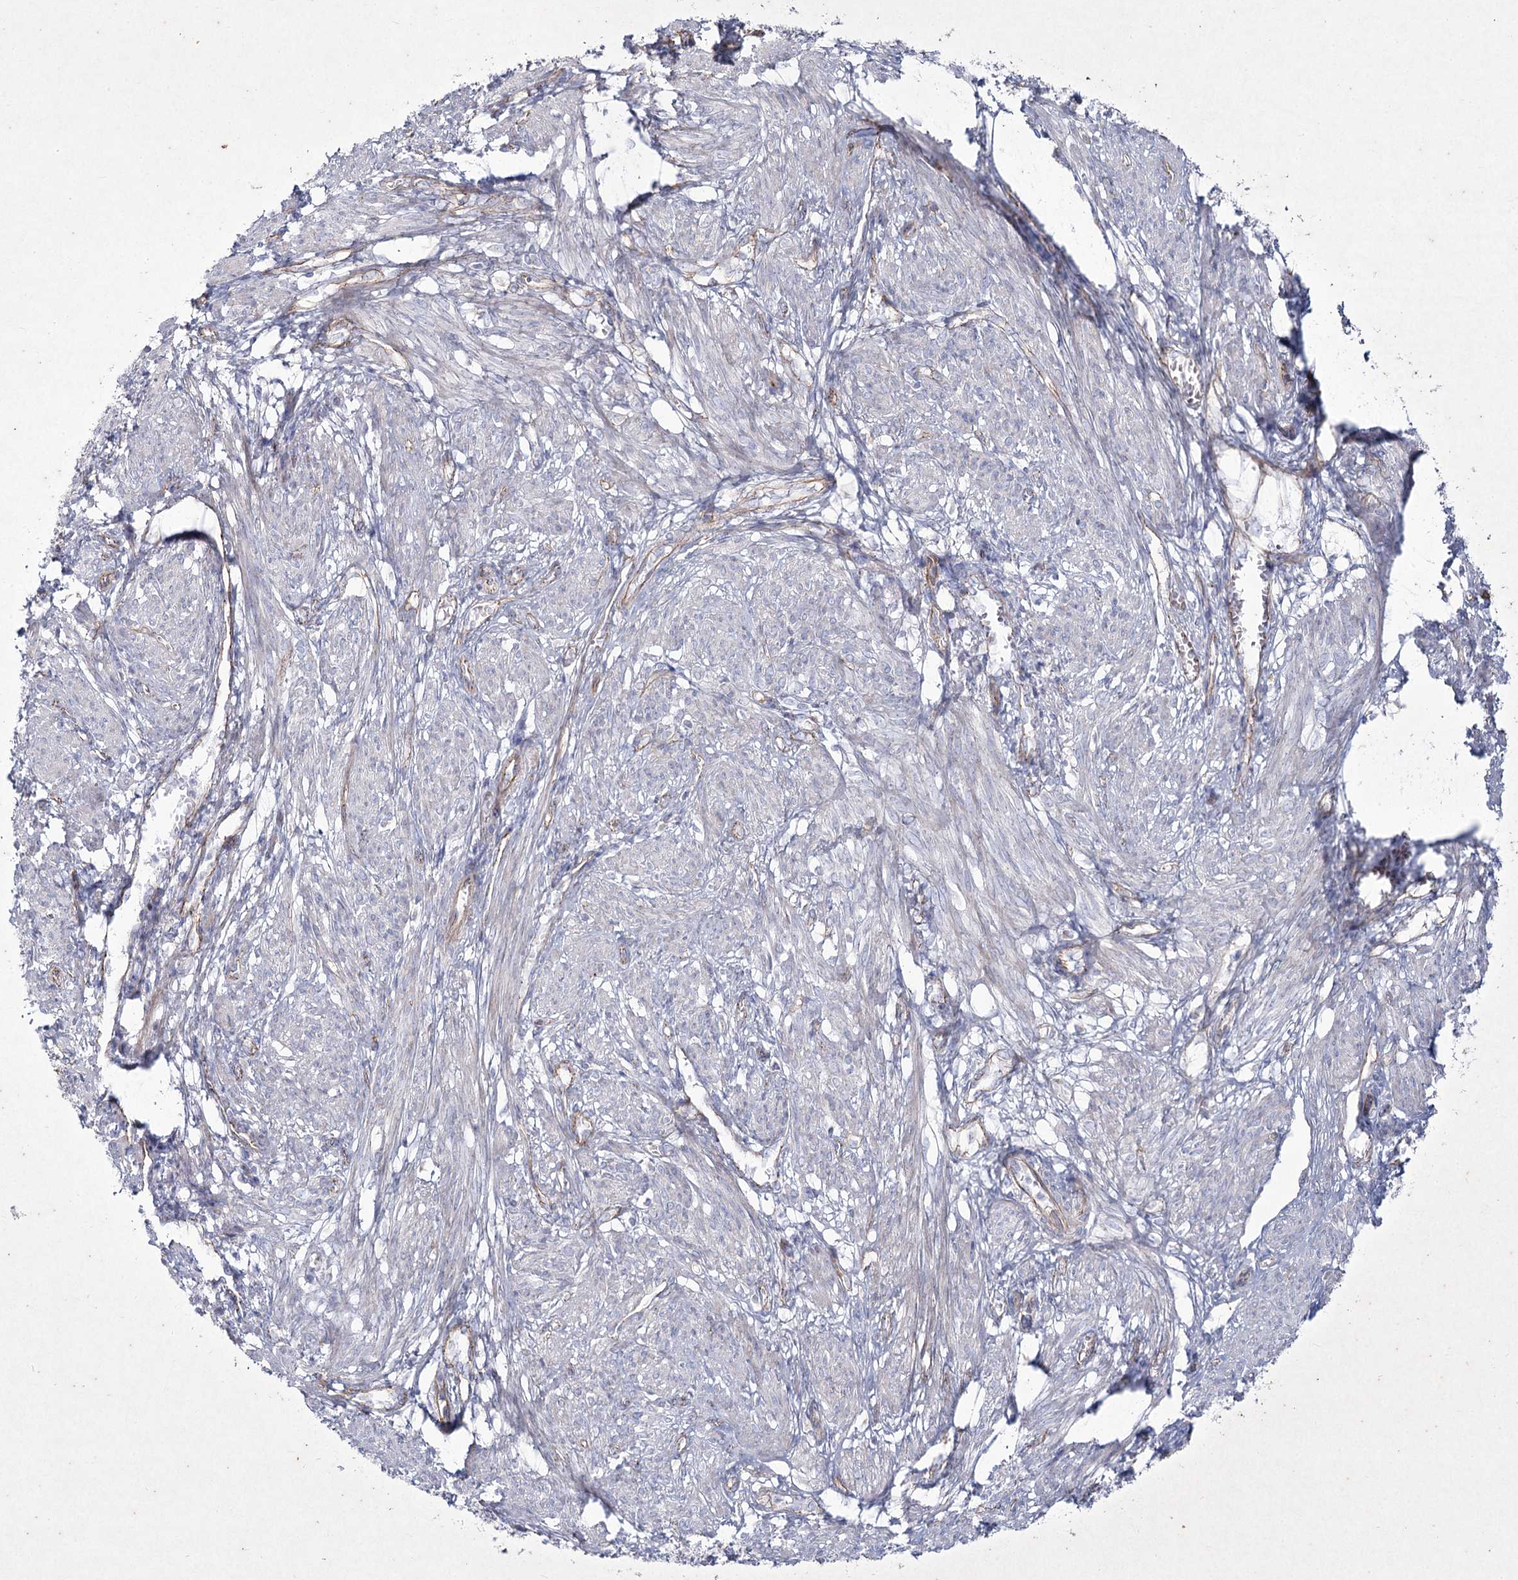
{"staining": {"intensity": "negative", "quantity": "none", "location": "none"}, "tissue": "smooth muscle", "cell_type": "Smooth muscle cells", "image_type": "normal", "snomed": [{"axis": "morphology", "description": "Normal tissue, NOS"}, {"axis": "topography", "description": "Smooth muscle"}], "caption": "DAB (3,3'-diaminobenzidine) immunohistochemical staining of benign smooth muscle shows no significant expression in smooth muscle cells.", "gene": "LDLRAD3", "patient": {"sex": "female", "age": 39}}